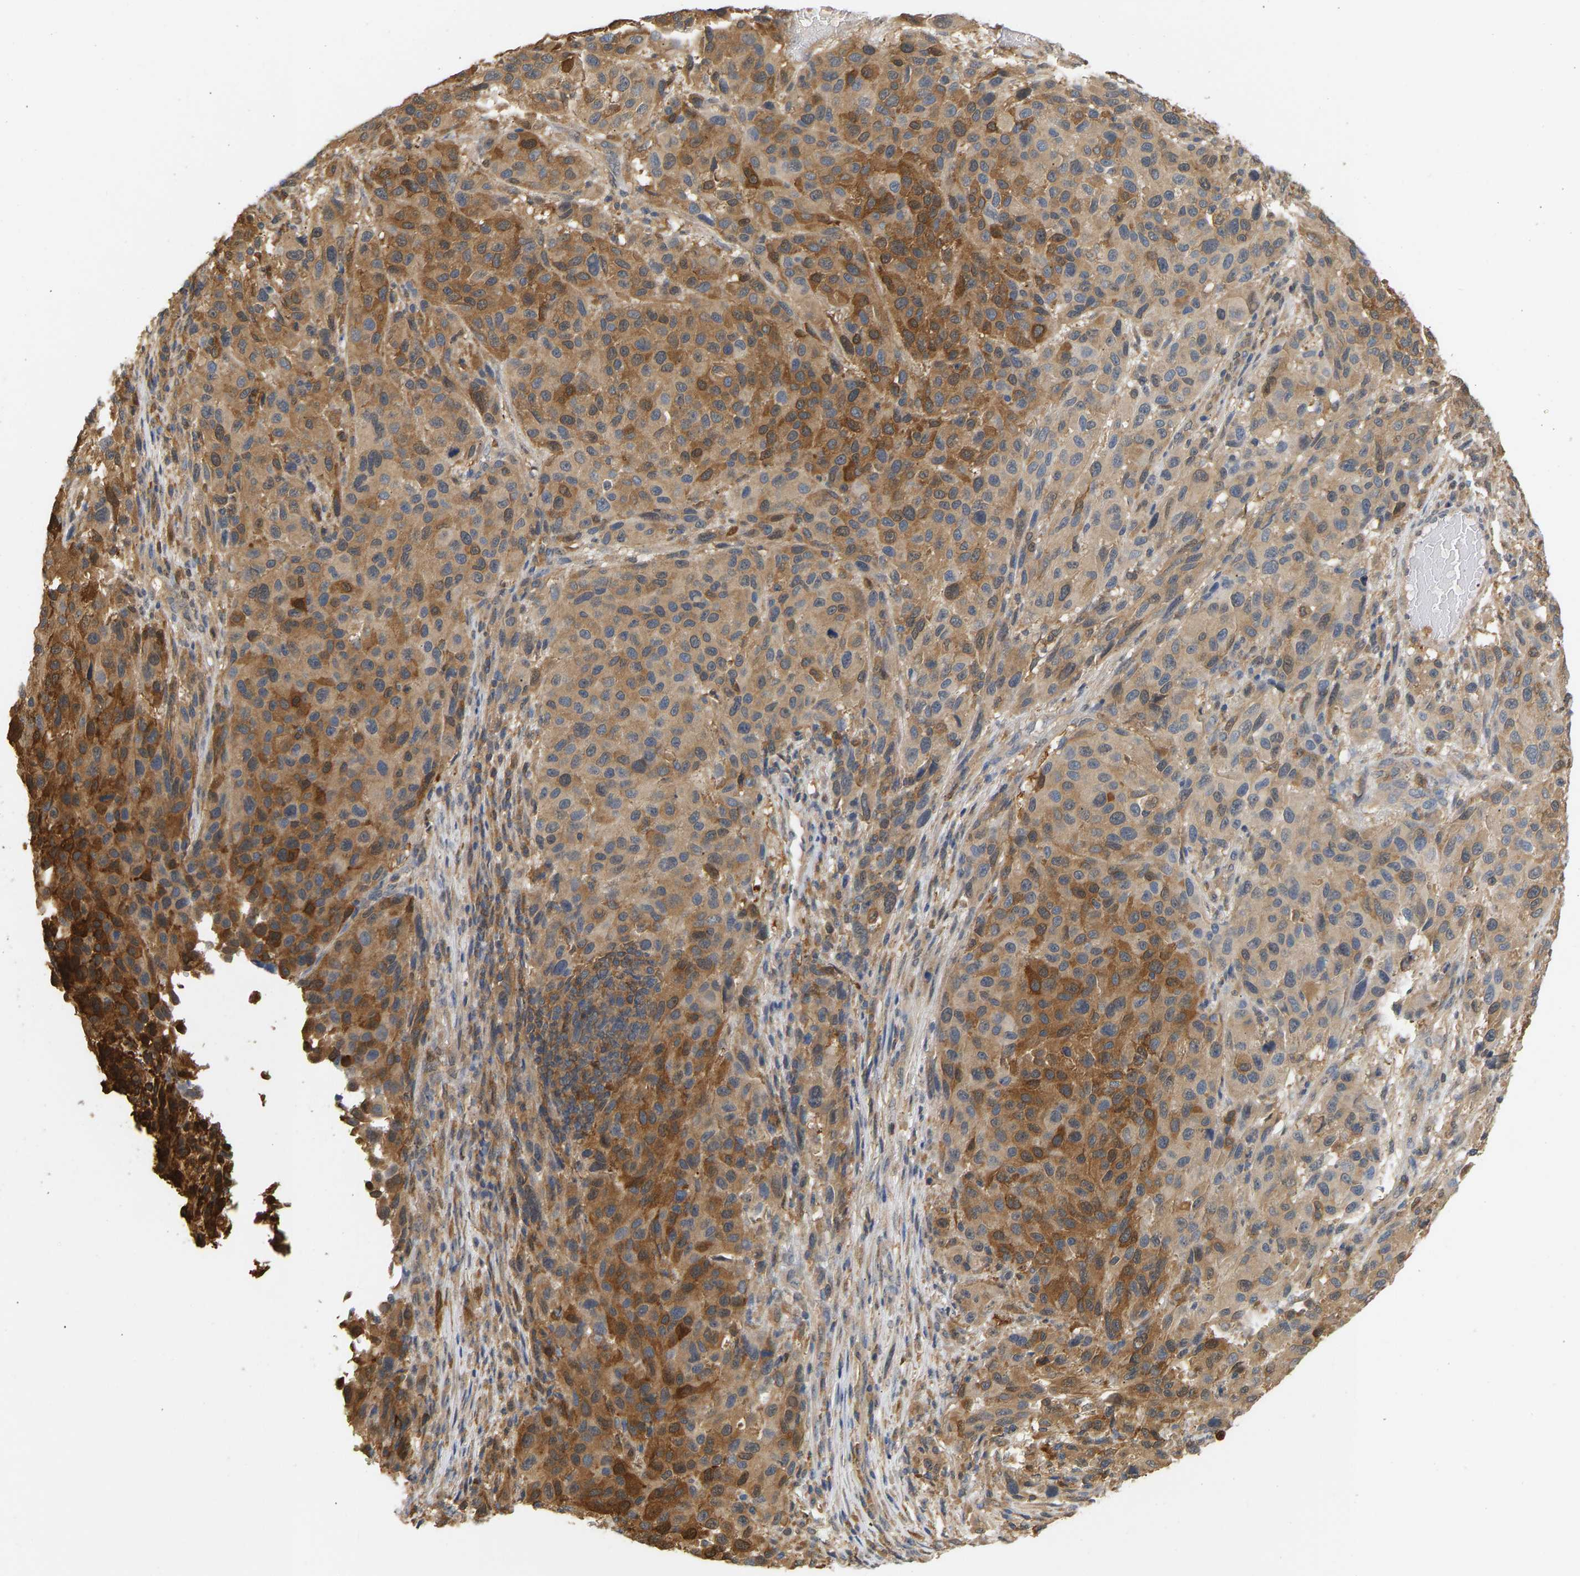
{"staining": {"intensity": "moderate", "quantity": ">75%", "location": "cytoplasmic/membranous"}, "tissue": "melanoma", "cell_type": "Tumor cells", "image_type": "cancer", "snomed": [{"axis": "morphology", "description": "Malignant melanoma, Metastatic site"}, {"axis": "topography", "description": "Lymph node"}], "caption": "Tumor cells exhibit moderate cytoplasmic/membranous positivity in about >75% of cells in melanoma. The protein of interest is stained brown, and the nuclei are stained in blue (DAB IHC with brightfield microscopy, high magnification).", "gene": "ENO1", "patient": {"sex": "male", "age": 61}}